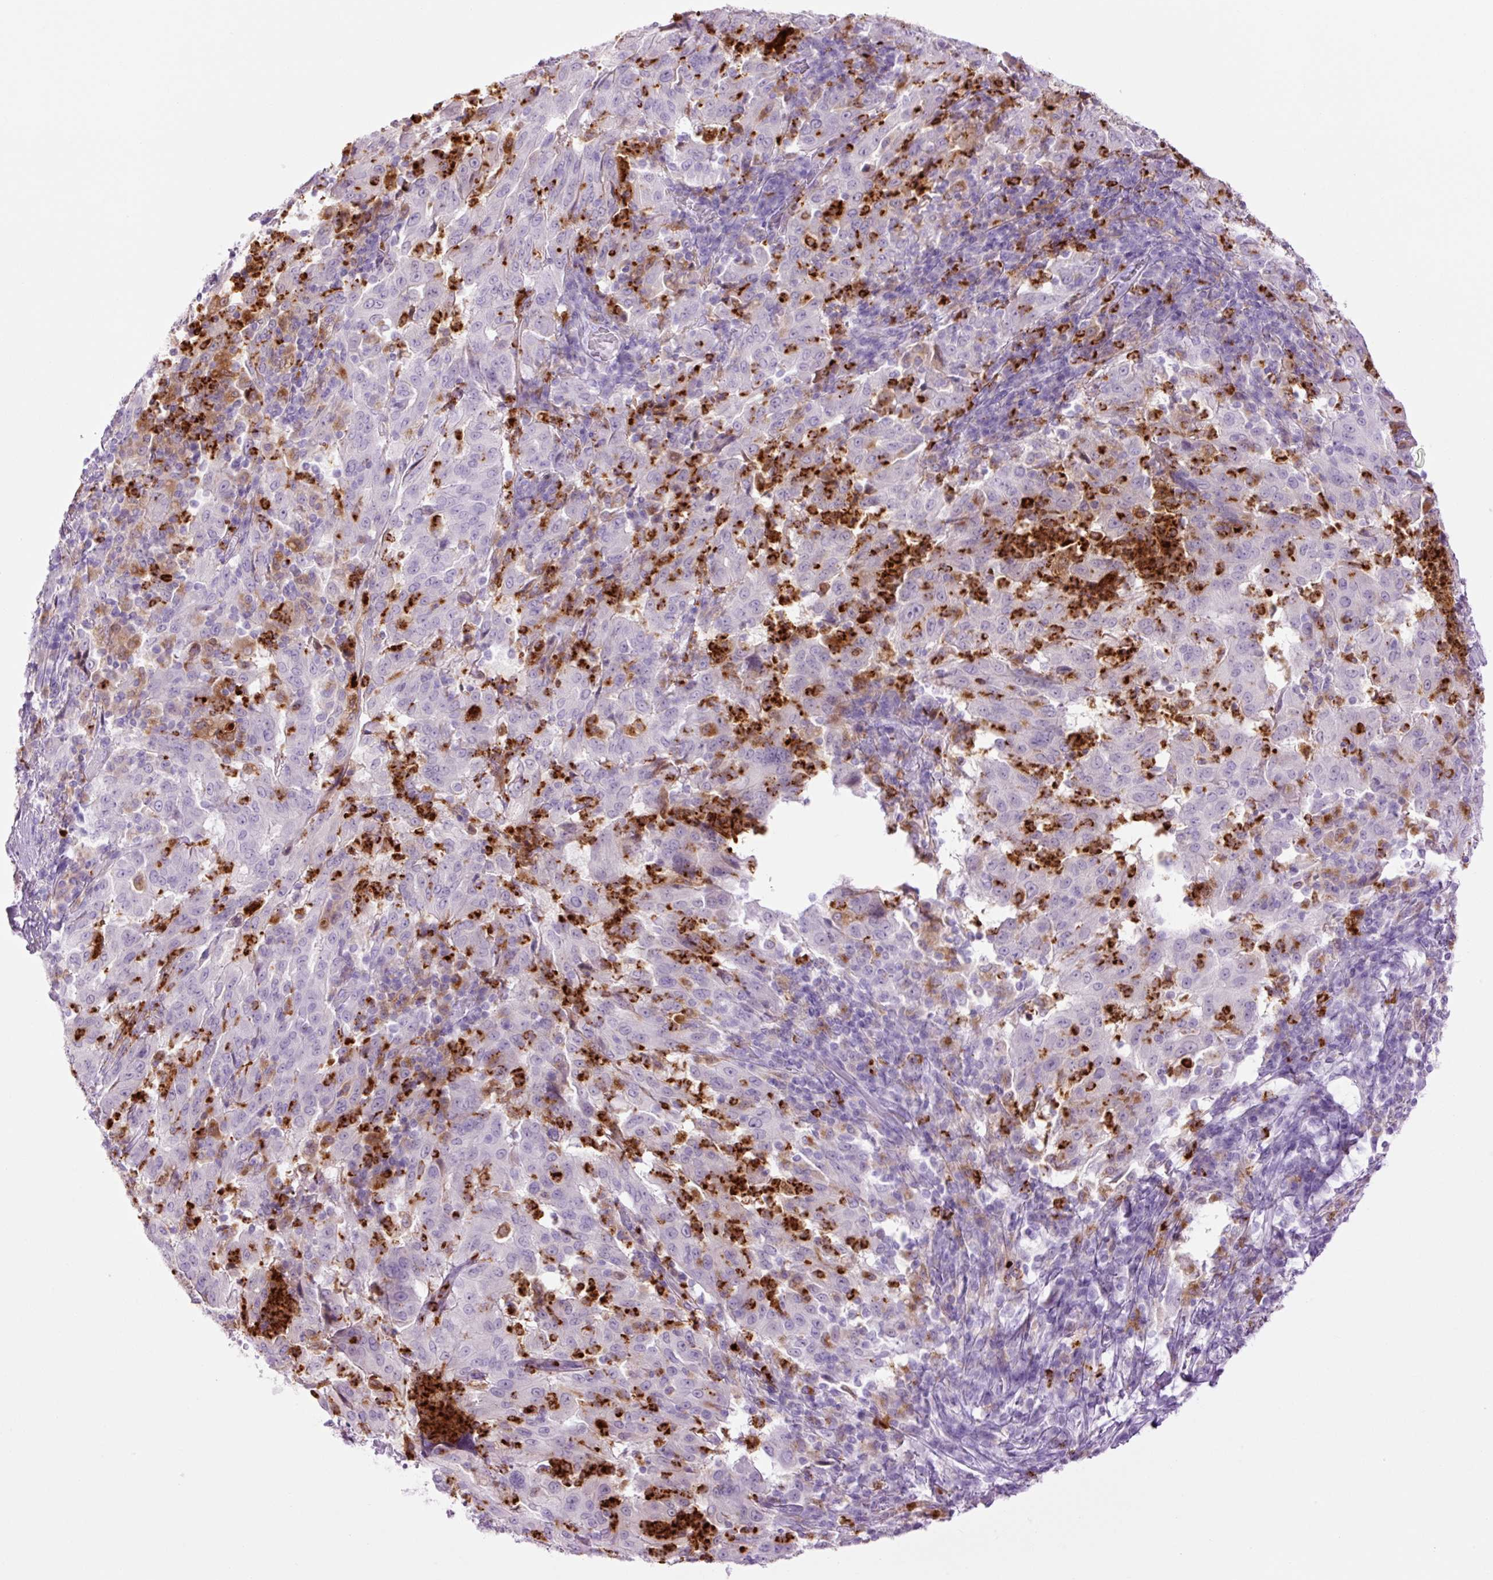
{"staining": {"intensity": "negative", "quantity": "none", "location": "none"}, "tissue": "pancreatic cancer", "cell_type": "Tumor cells", "image_type": "cancer", "snomed": [{"axis": "morphology", "description": "Adenocarcinoma, NOS"}, {"axis": "topography", "description": "Pancreas"}], "caption": "Histopathology image shows no protein staining in tumor cells of pancreatic cancer tissue. (DAB (3,3'-diaminobenzidine) immunohistochemistry visualized using brightfield microscopy, high magnification).", "gene": "LYZ", "patient": {"sex": "male", "age": 63}}